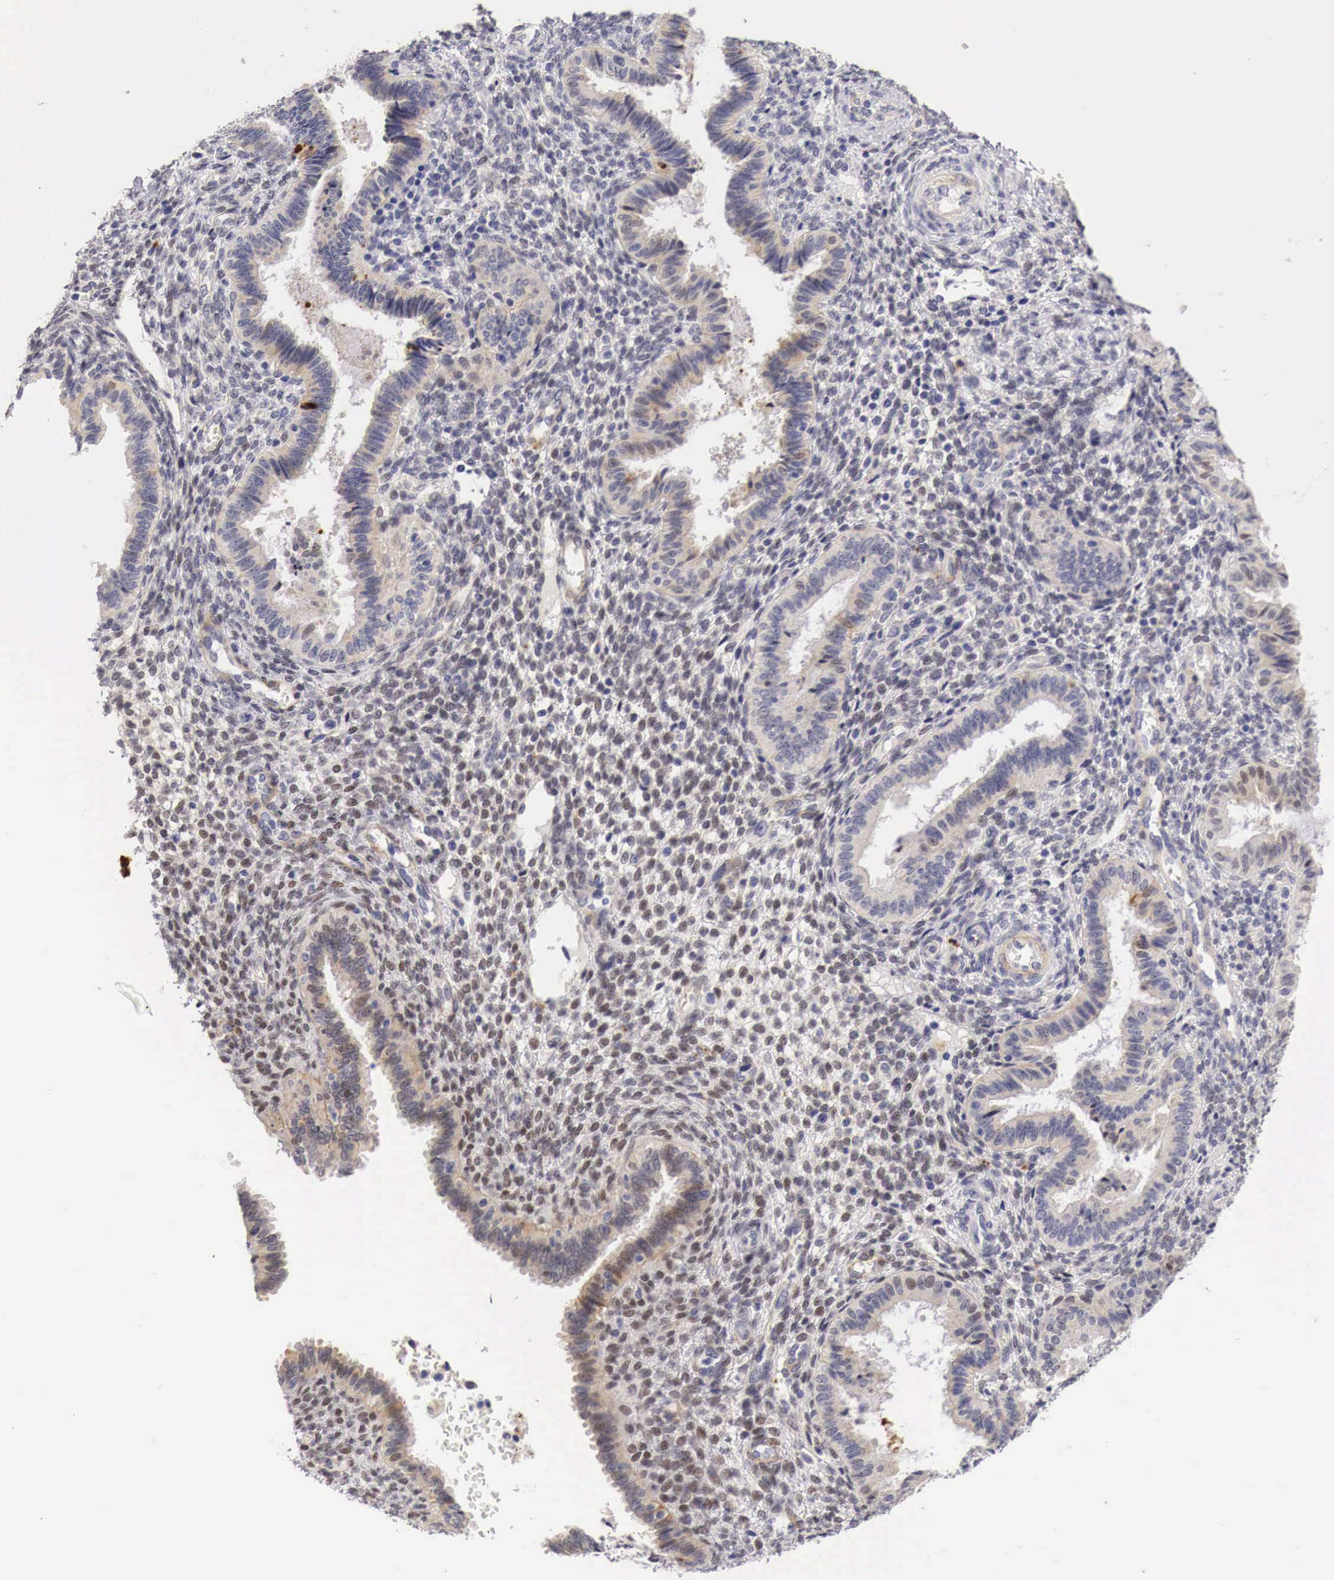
{"staining": {"intensity": "weak", "quantity": "<25%", "location": "cytoplasmic/membranous"}, "tissue": "endometrium", "cell_type": "Cells in endometrial stroma", "image_type": "normal", "snomed": [{"axis": "morphology", "description": "Normal tissue, NOS"}, {"axis": "topography", "description": "Endometrium"}], "caption": "A high-resolution micrograph shows IHC staining of benign endometrium, which shows no significant positivity in cells in endometrial stroma. The staining is performed using DAB (3,3'-diaminobenzidine) brown chromogen with nuclei counter-stained in using hematoxylin.", "gene": "CASP3", "patient": {"sex": "female", "age": 36}}